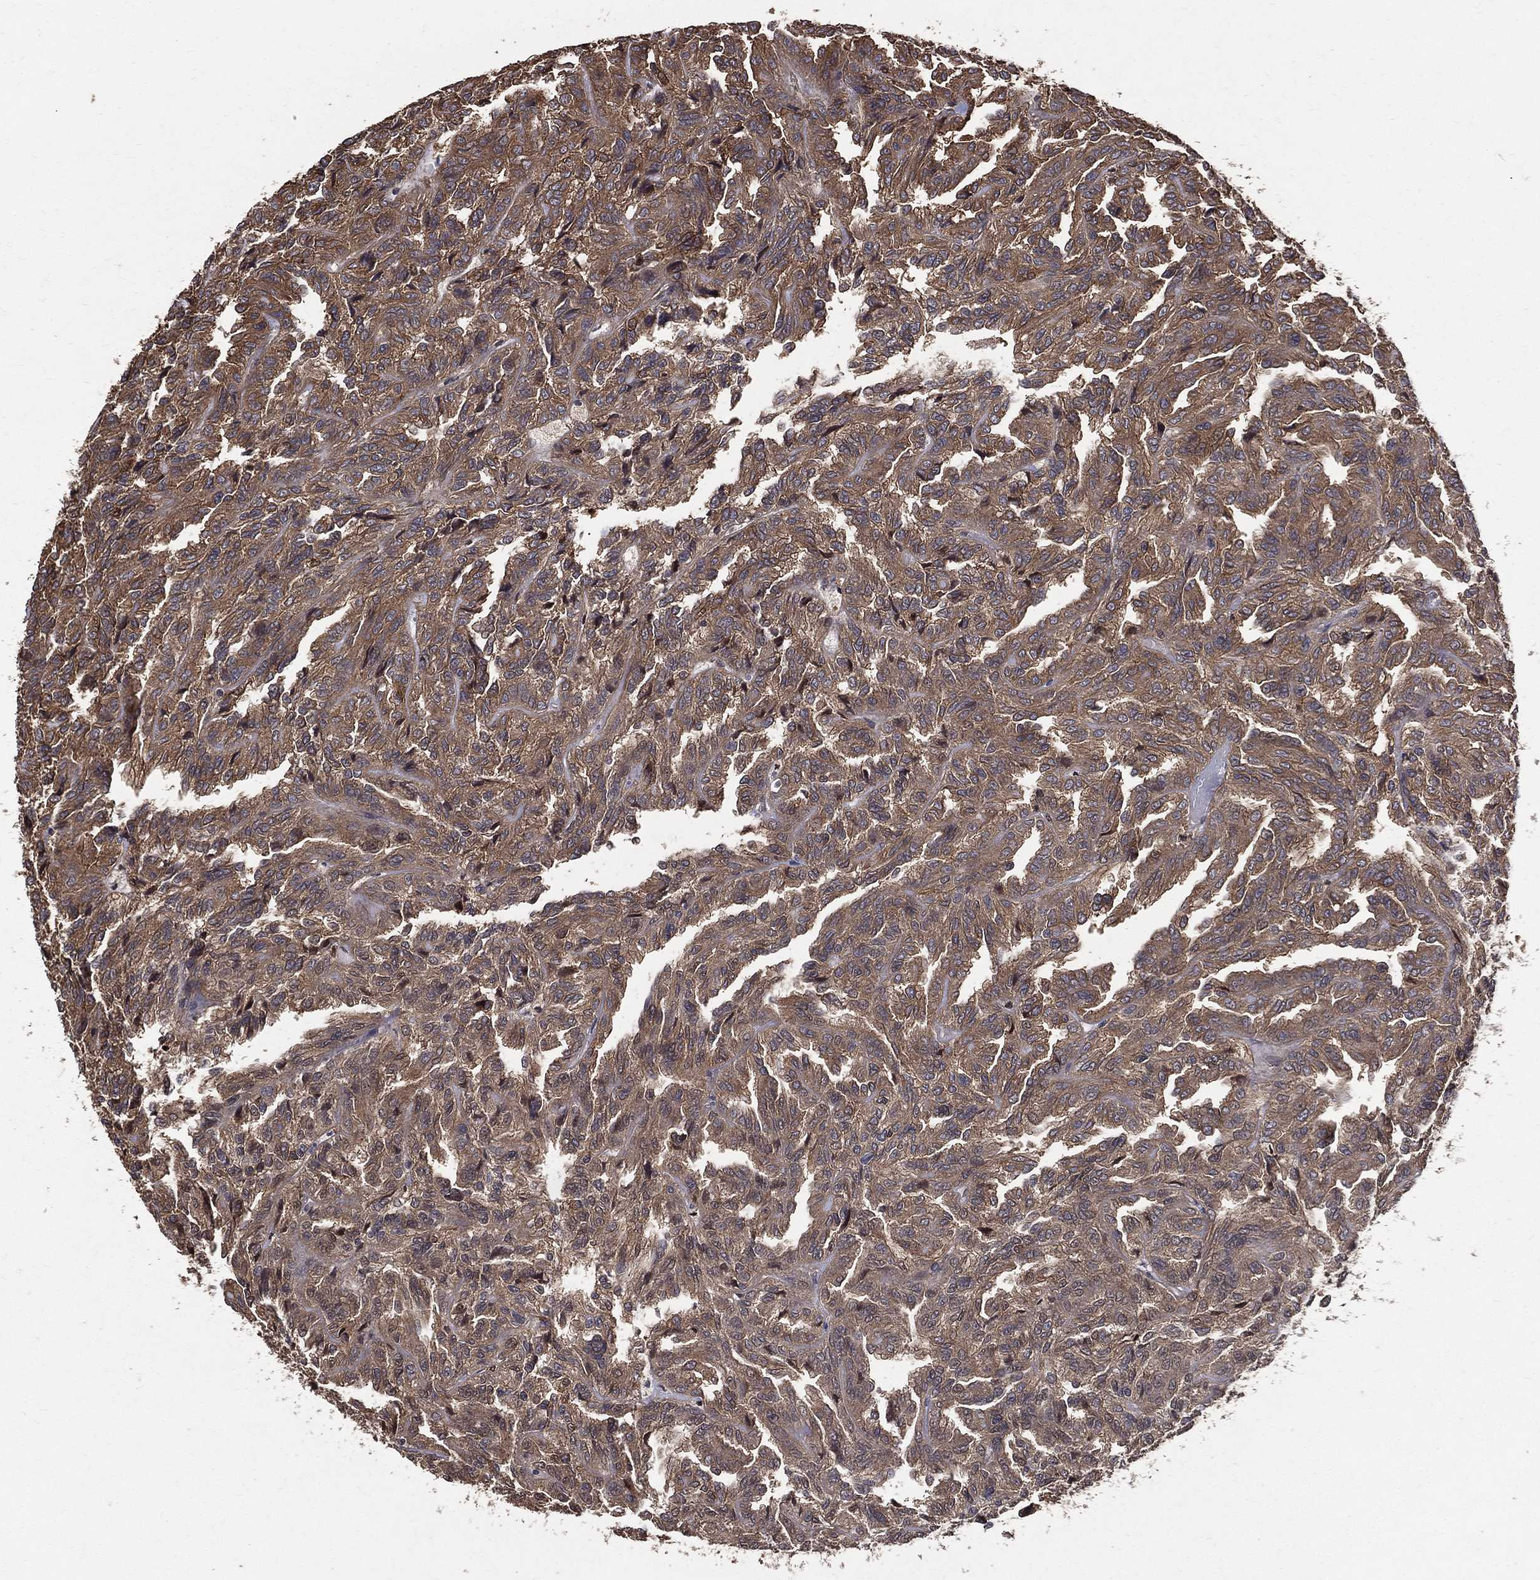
{"staining": {"intensity": "moderate", "quantity": ">75%", "location": "cytoplasmic/membranous"}, "tissue": "renal cancer", "cell_type": "Tumor cells", "image_type": "cancer", "snomed": [{"axis": "morphology", "description": "Adenocarcinoma, NOS"}, {"axis": "topography", "description": "Kidney"}], "caption": "This micrograph reveals IHC staining of human renal cancer, with medium moderate cytoplasmic/membranous positivity in approximately >75% of tumor cells.", "gene": "DPYSL2", "patient": {"sex": "male", "age": 79}}